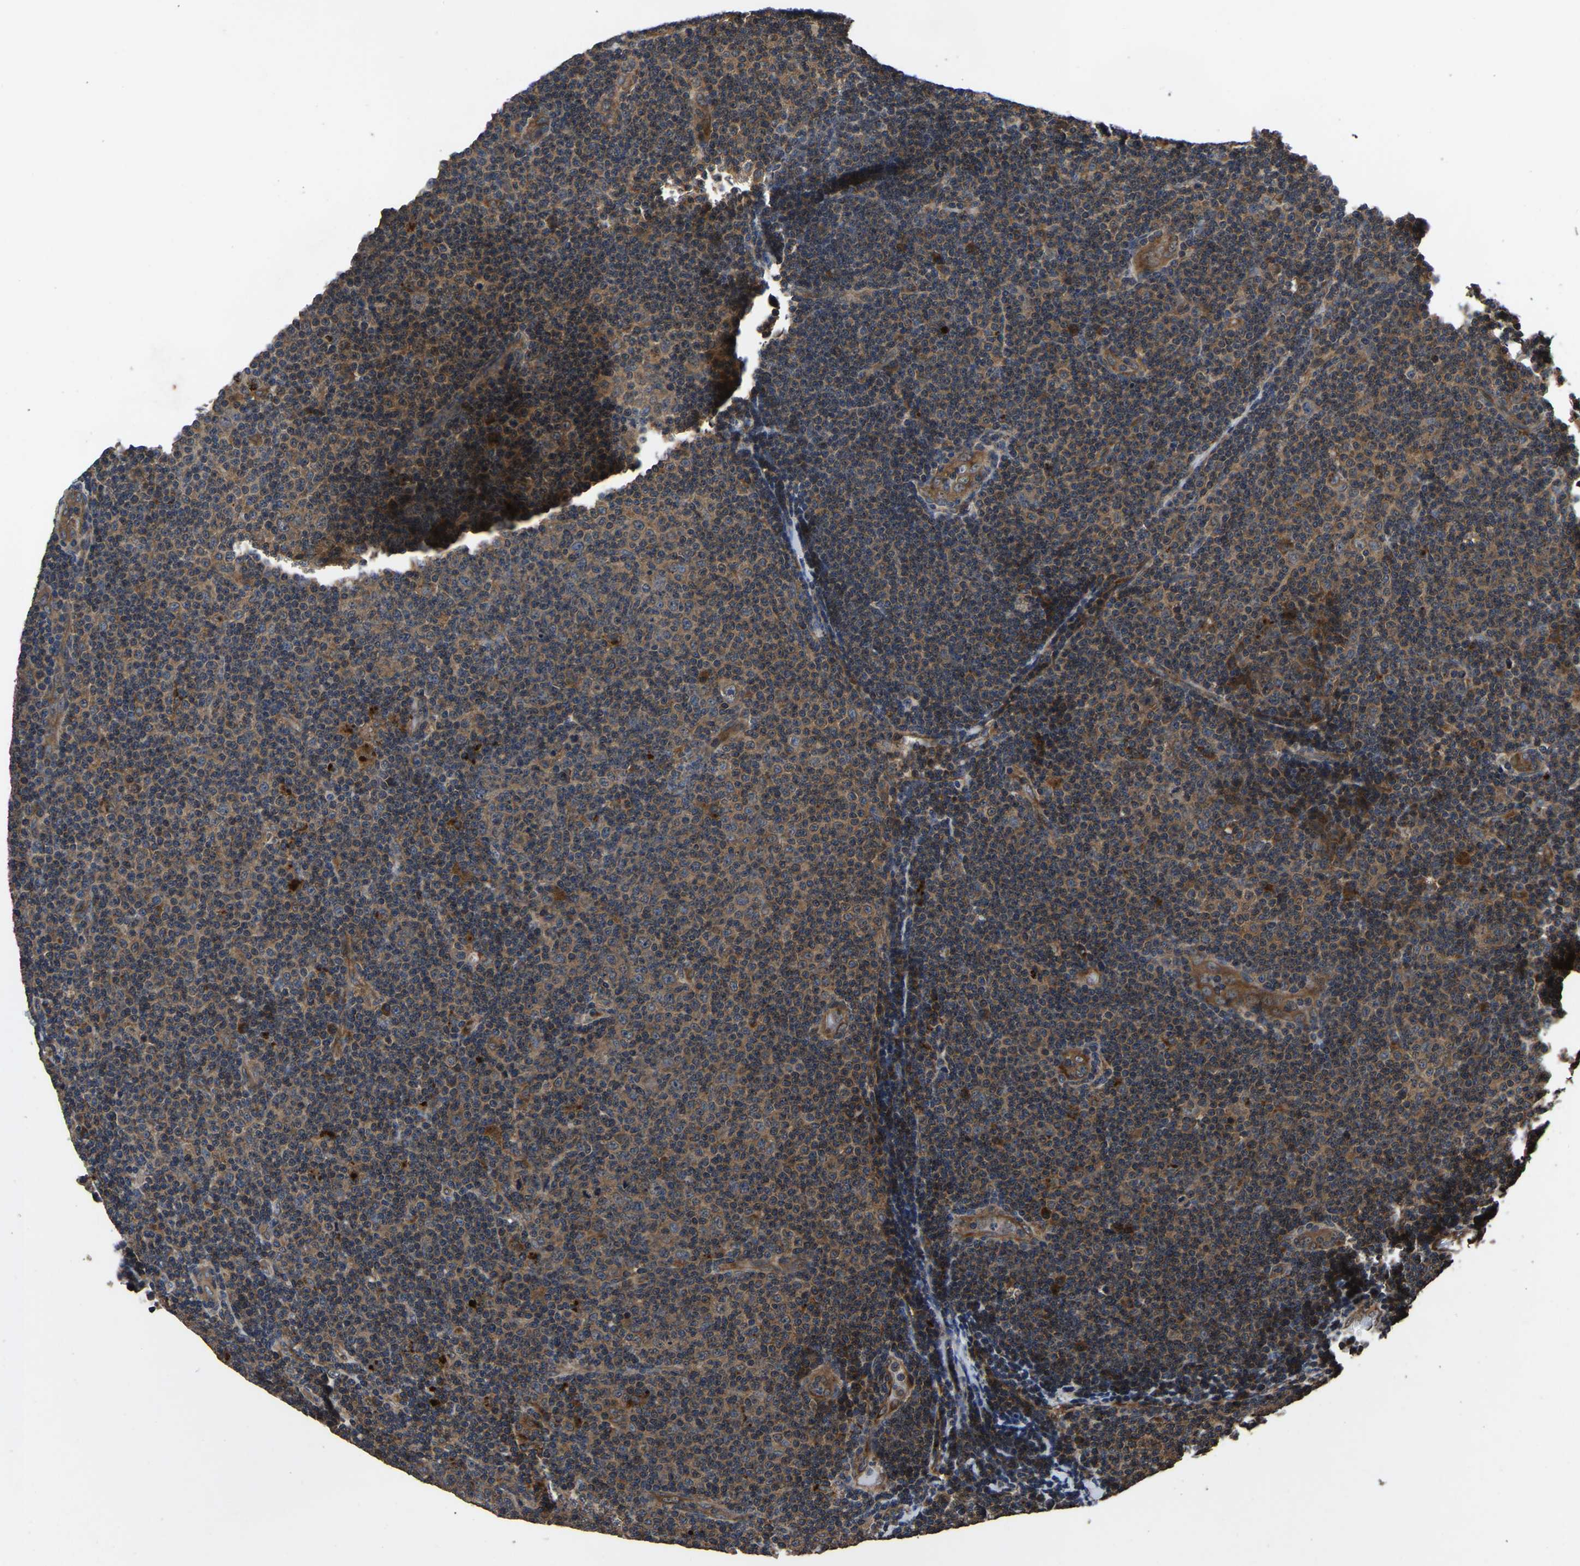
{"staining": {"intensity": "moderate", "quantity": ">75%", "location": "cytoplasmic/membranous"}, "tissue": "lymphoma", "cell_type": "Tumor cells", "image_type": "cancer", "snomed": [{"axis": "morphology", "description": "Malignant lymphoma, non-Hodgkin's type, Low grade"}, {"axis": "topography", "description": "Lymph node"}], "caption": "Tumor cells show moderate cytoplasmic/membranous expression in approximately >75% of cells in lymphoma.", "gene": "CRYZL1", "patient": {"sex": "male", "age": 83}}